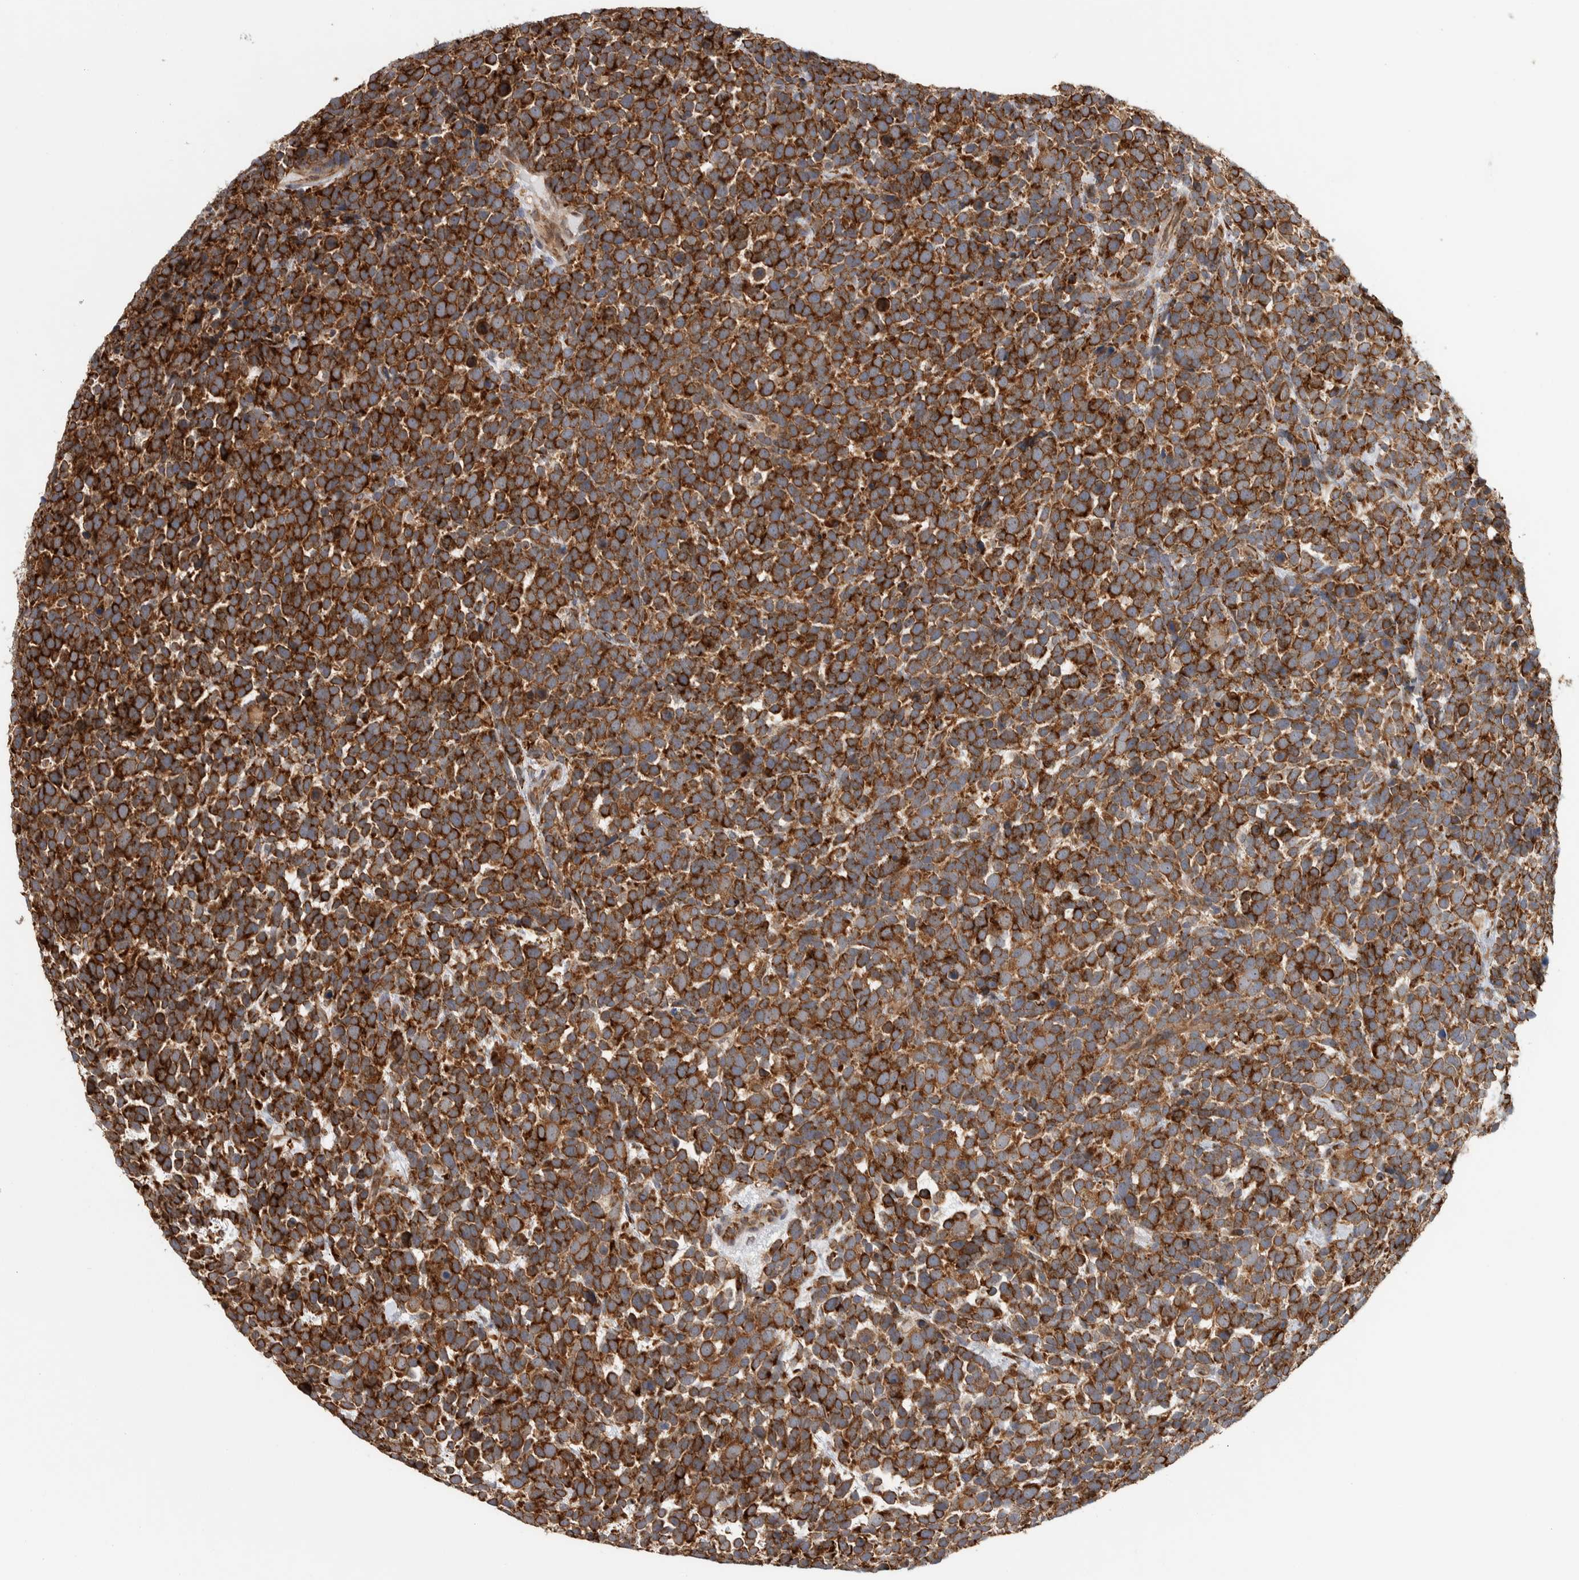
{"staining": {"intensity": "strong", "quantity": ">75%", "location": "cytoplasmic/membranous"}, "tissue": "urothelial cancer", "cell_type": "Tumor cells", "image_type": "cancer", "snomed": [{"axis": "morphology", "description": "Urothelial carcinoma, High grade"}, {"axis": "topography", "description": "Urinary bladder"}], "caption": "IHC micrograph of neoplastic tissue: human high-grade urothelial carcinoma stained using immunohistochemistry reveals high levels of strong protein expression localized specifically in the cytoplasmic/membranous of tumor cells, appearing as a cytoplasmic/membranous brown color.", "gene": "EIF3H", "patient": {"sex": "female", "age": 82}}